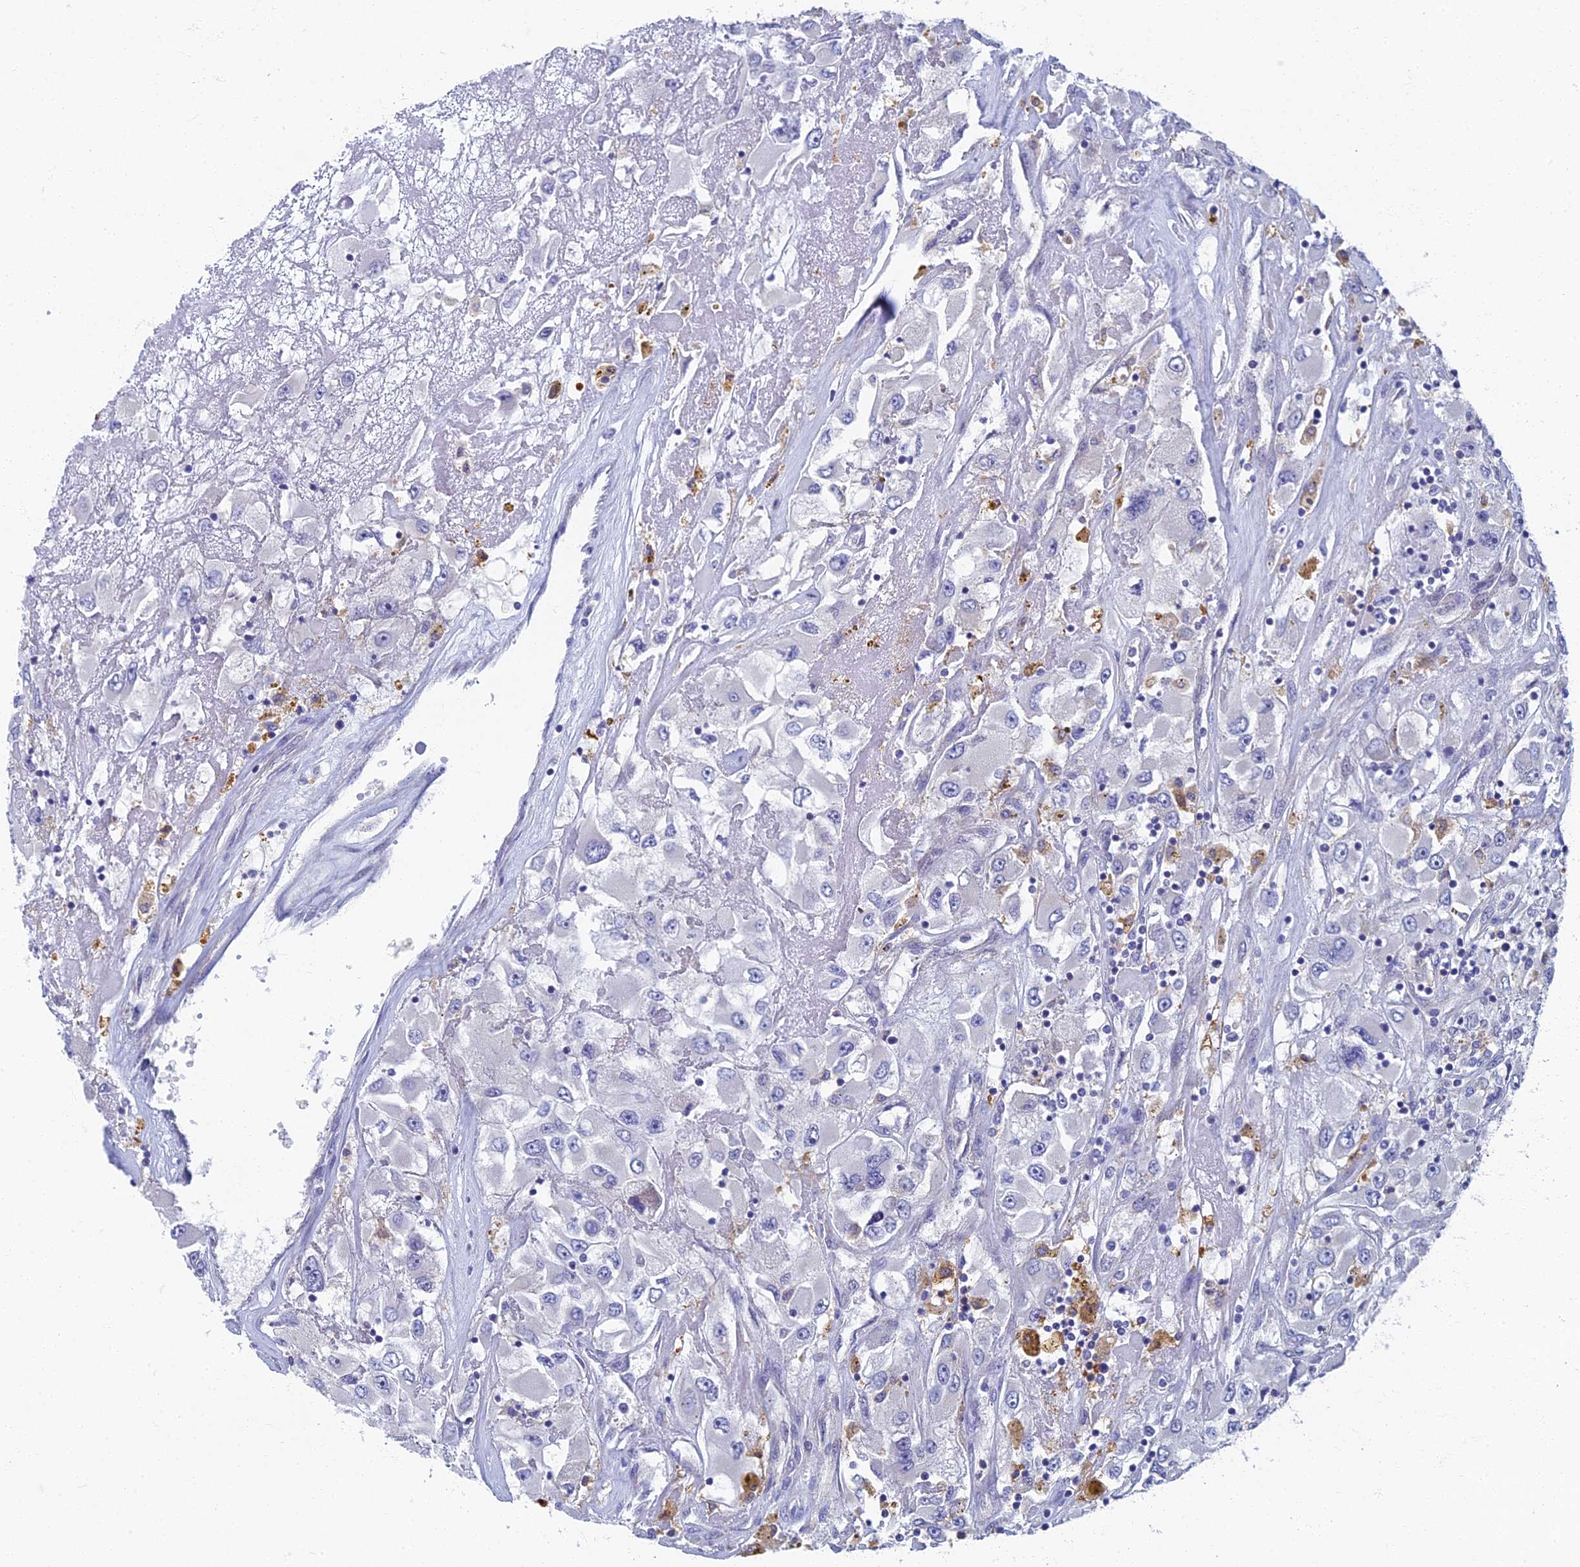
{"staining": {"intensity": "negative", "quantity": "none", "location": "none"}, "tissue": "renal cancer", "cell_type": "Tumor cells", "image_type": "cancer", "snomed": [{"axis": "morphology", "description": "Adenocarcinoma, NOS"}, {"axis": "topography", "description": "Kidney"}], "caption": "IHC image of neoplastic tissue: human adenocarcinoma (renal) stained with DAB displays no significant protein positivity in tumor cells. Brightfield microscopy of IHC stained with DAB (brown) and hematoxylin (blue), captured at high magnification.", "gene": "SPIN4", "patient": {"sex": "female", "age": 52}}